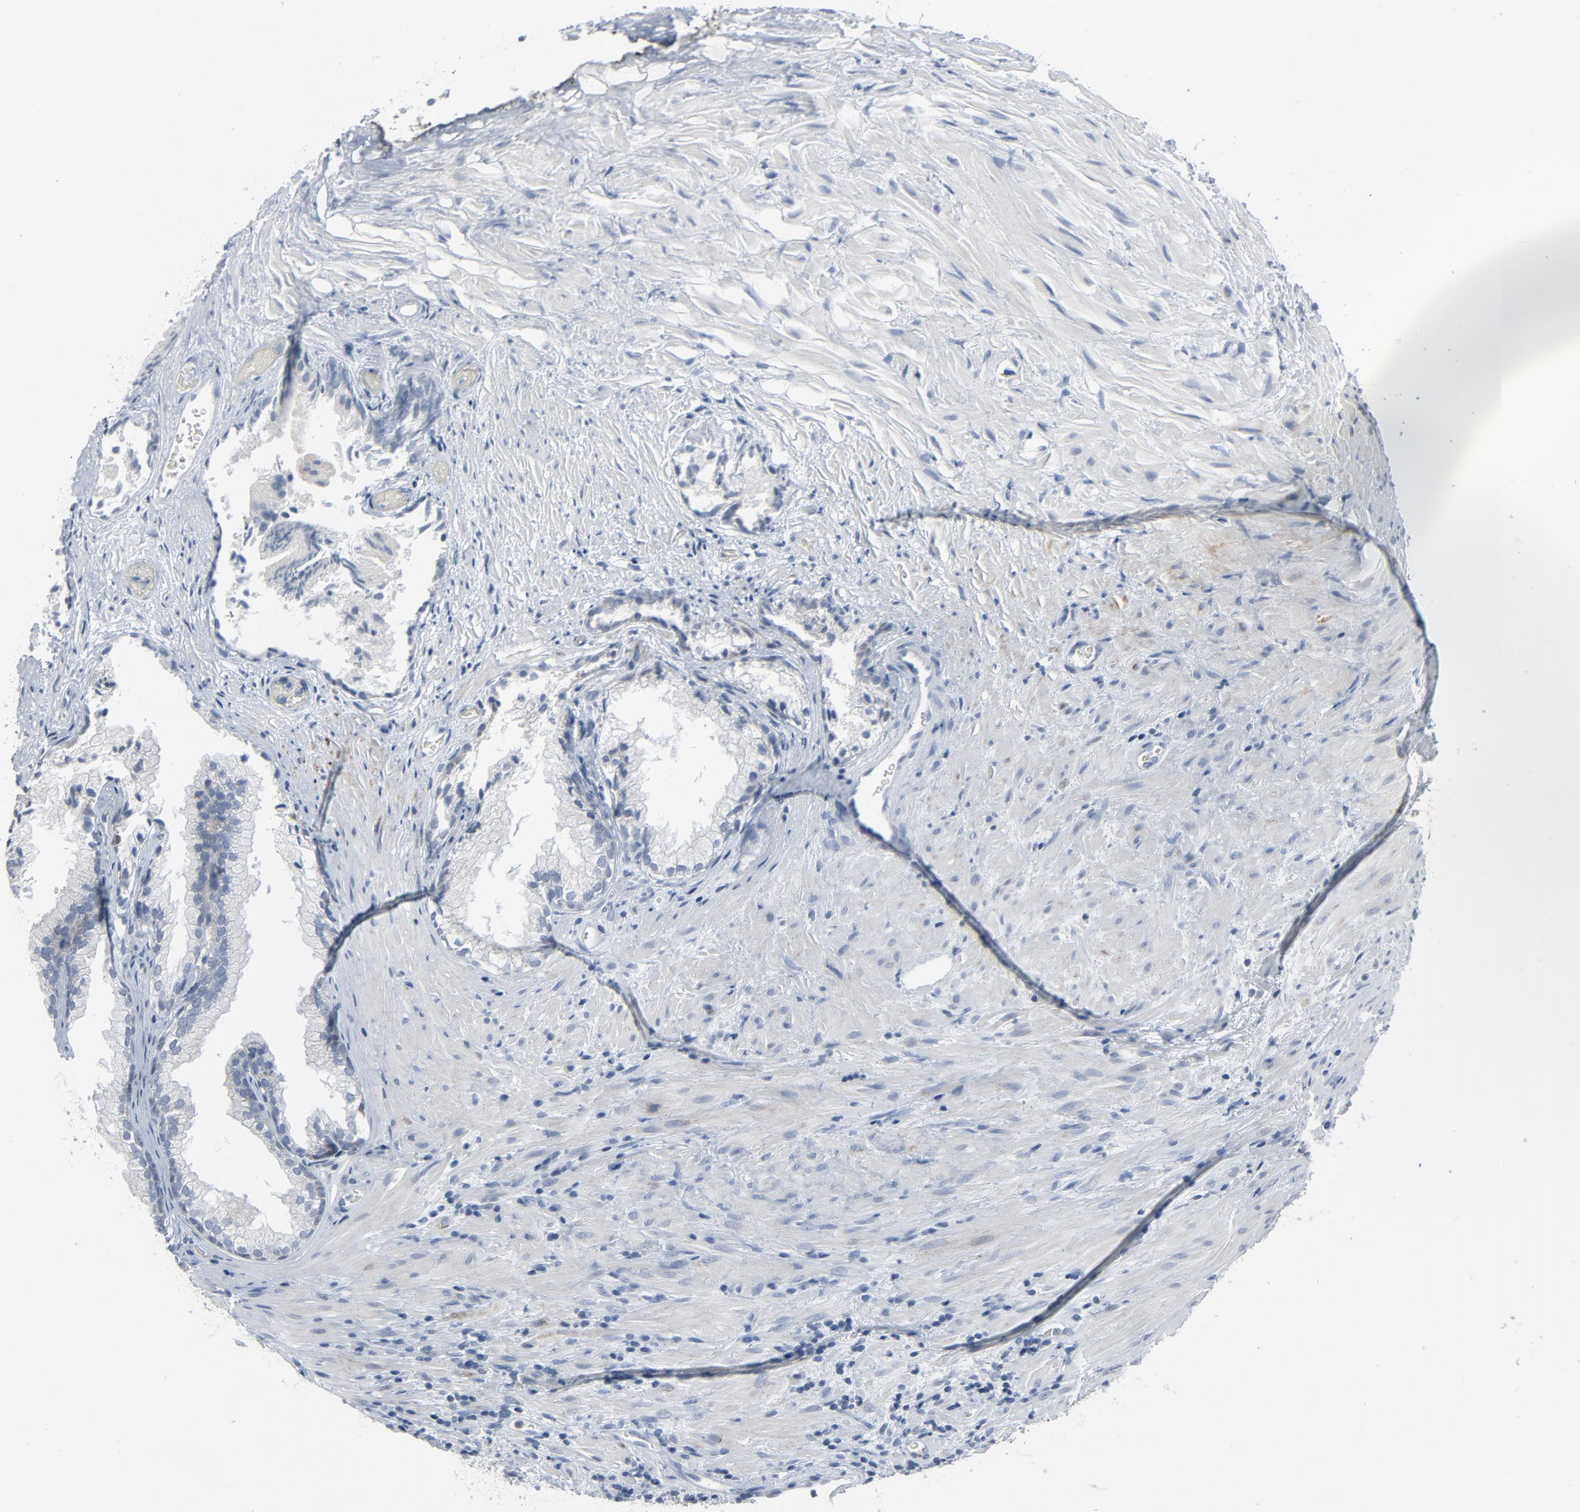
{"staining": {"intensity": "negative", "quantity": "none", "location": "none"}, "tissue": "prostate", "cell_type": "Glandular cells", "image_type": "normal", "snomed": [{"axis": "morphology", "description": "Normal tissue, NOS"}, {"axis": "topography", "description": "Prostate"}], "caption": "High magnification brightfield microscopy of benign prostate stained with DAB (brown) and counterstained with hematoxylin (blue): glandular cells show no significant positivity. The staining is performed using DAB (3,3'-diaminobenzidine) brown chromogen with nuclei counter-stained in using hematoxylin.", "gene": "GPX2", "patient": {"sex": "male", "age": 76}}